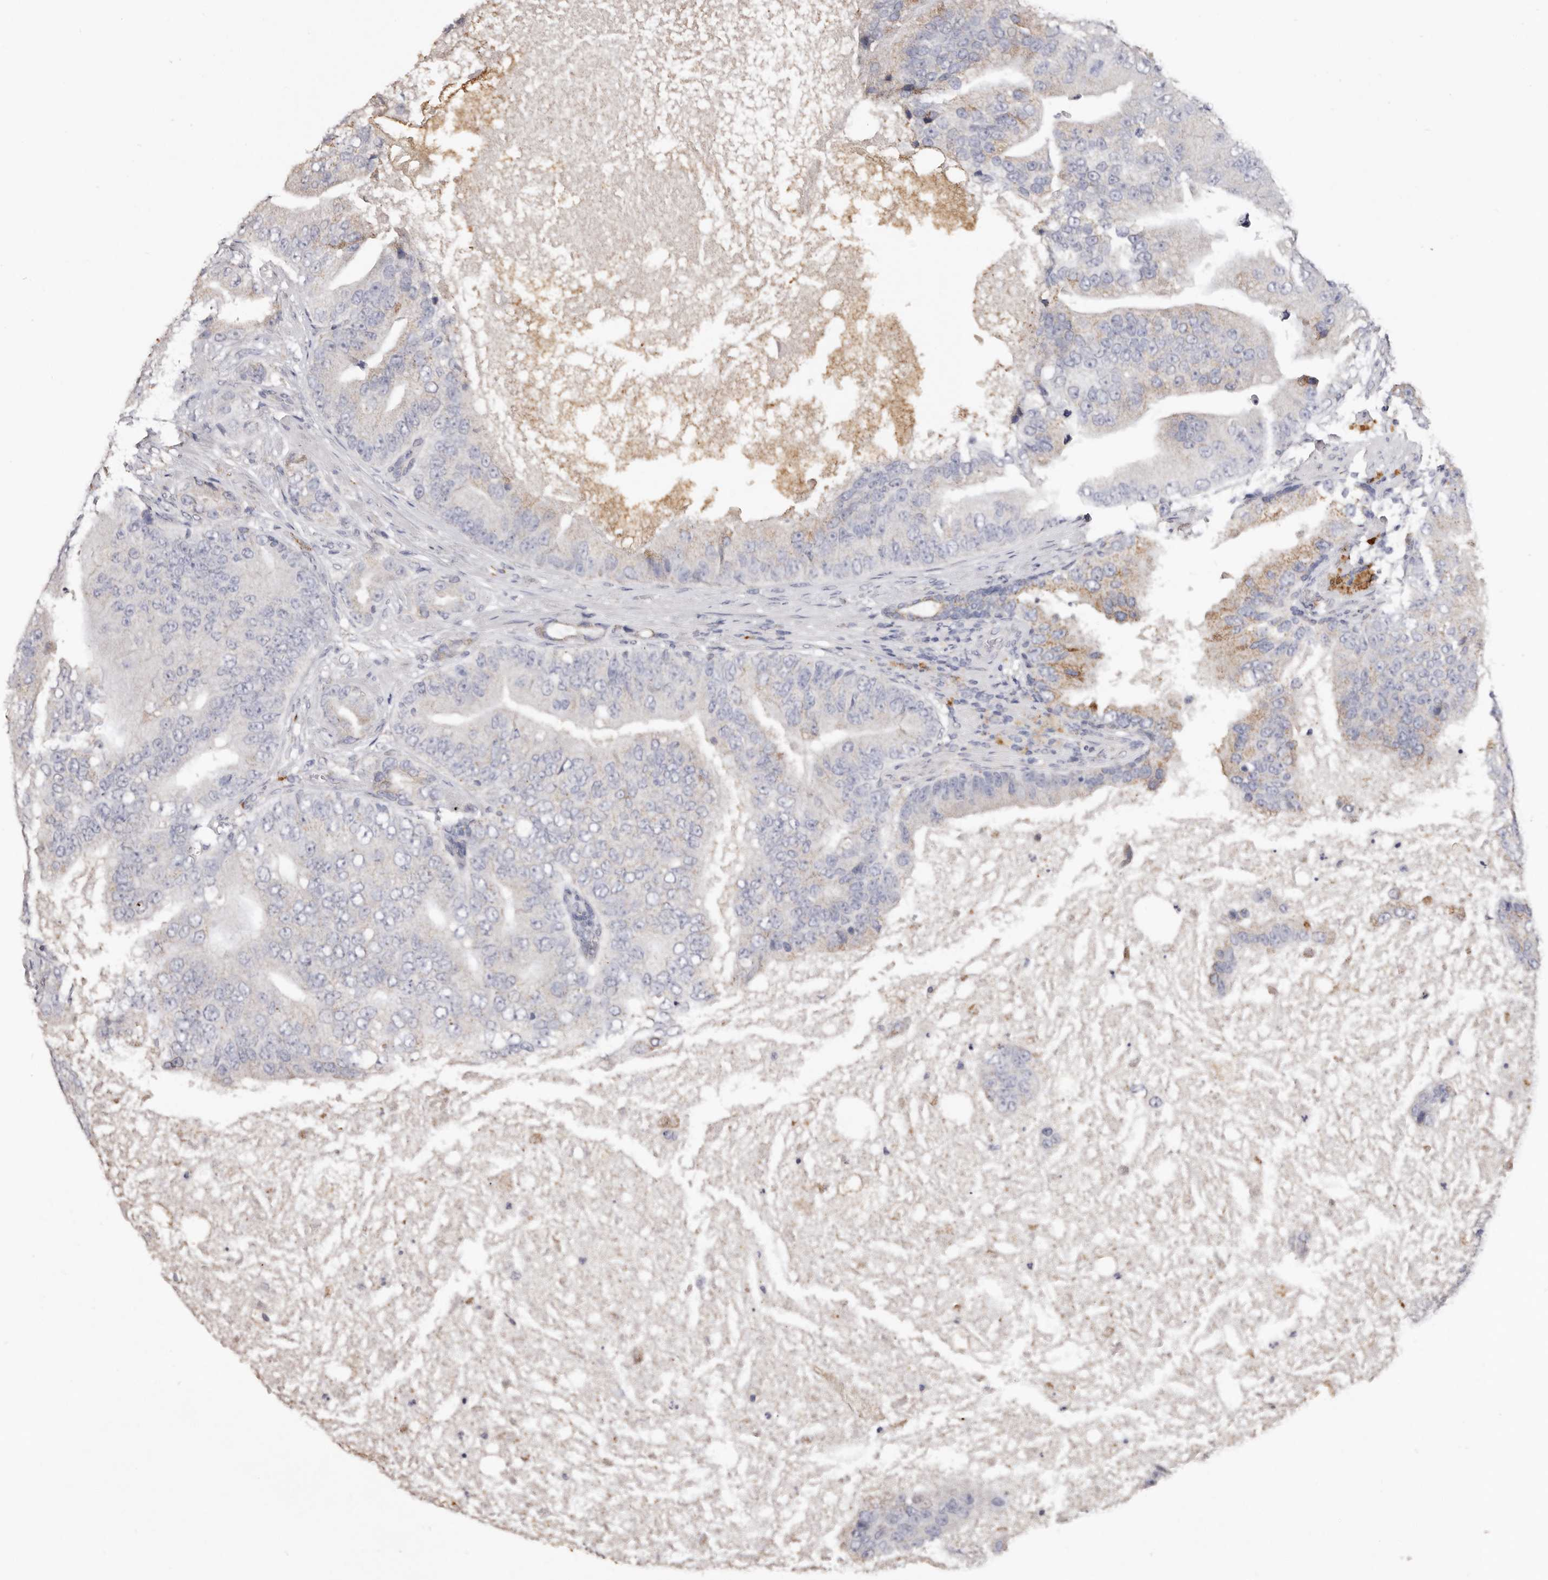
{"staining": {"intensity": "weak", "quantity": "<25%", "location": "cytoplasmic/membranous"}, "tissue": "prostate cancer", "cell_type": "Tumor cells", "image_type": "cancer", "snomed": [{"axis": "morphology", "description": "Adenocarcinoma, High grade"}, {"axis": "topography", "description": "Prostate"}], "caption": "Human prostate cancer (high-grade adenocarcinoma) stained for a protein using immunohistochemistry demonstrates no staining in tumor cells.", "gene": "LGALS7B", "patient": {"sex": "male", "age": 70}}